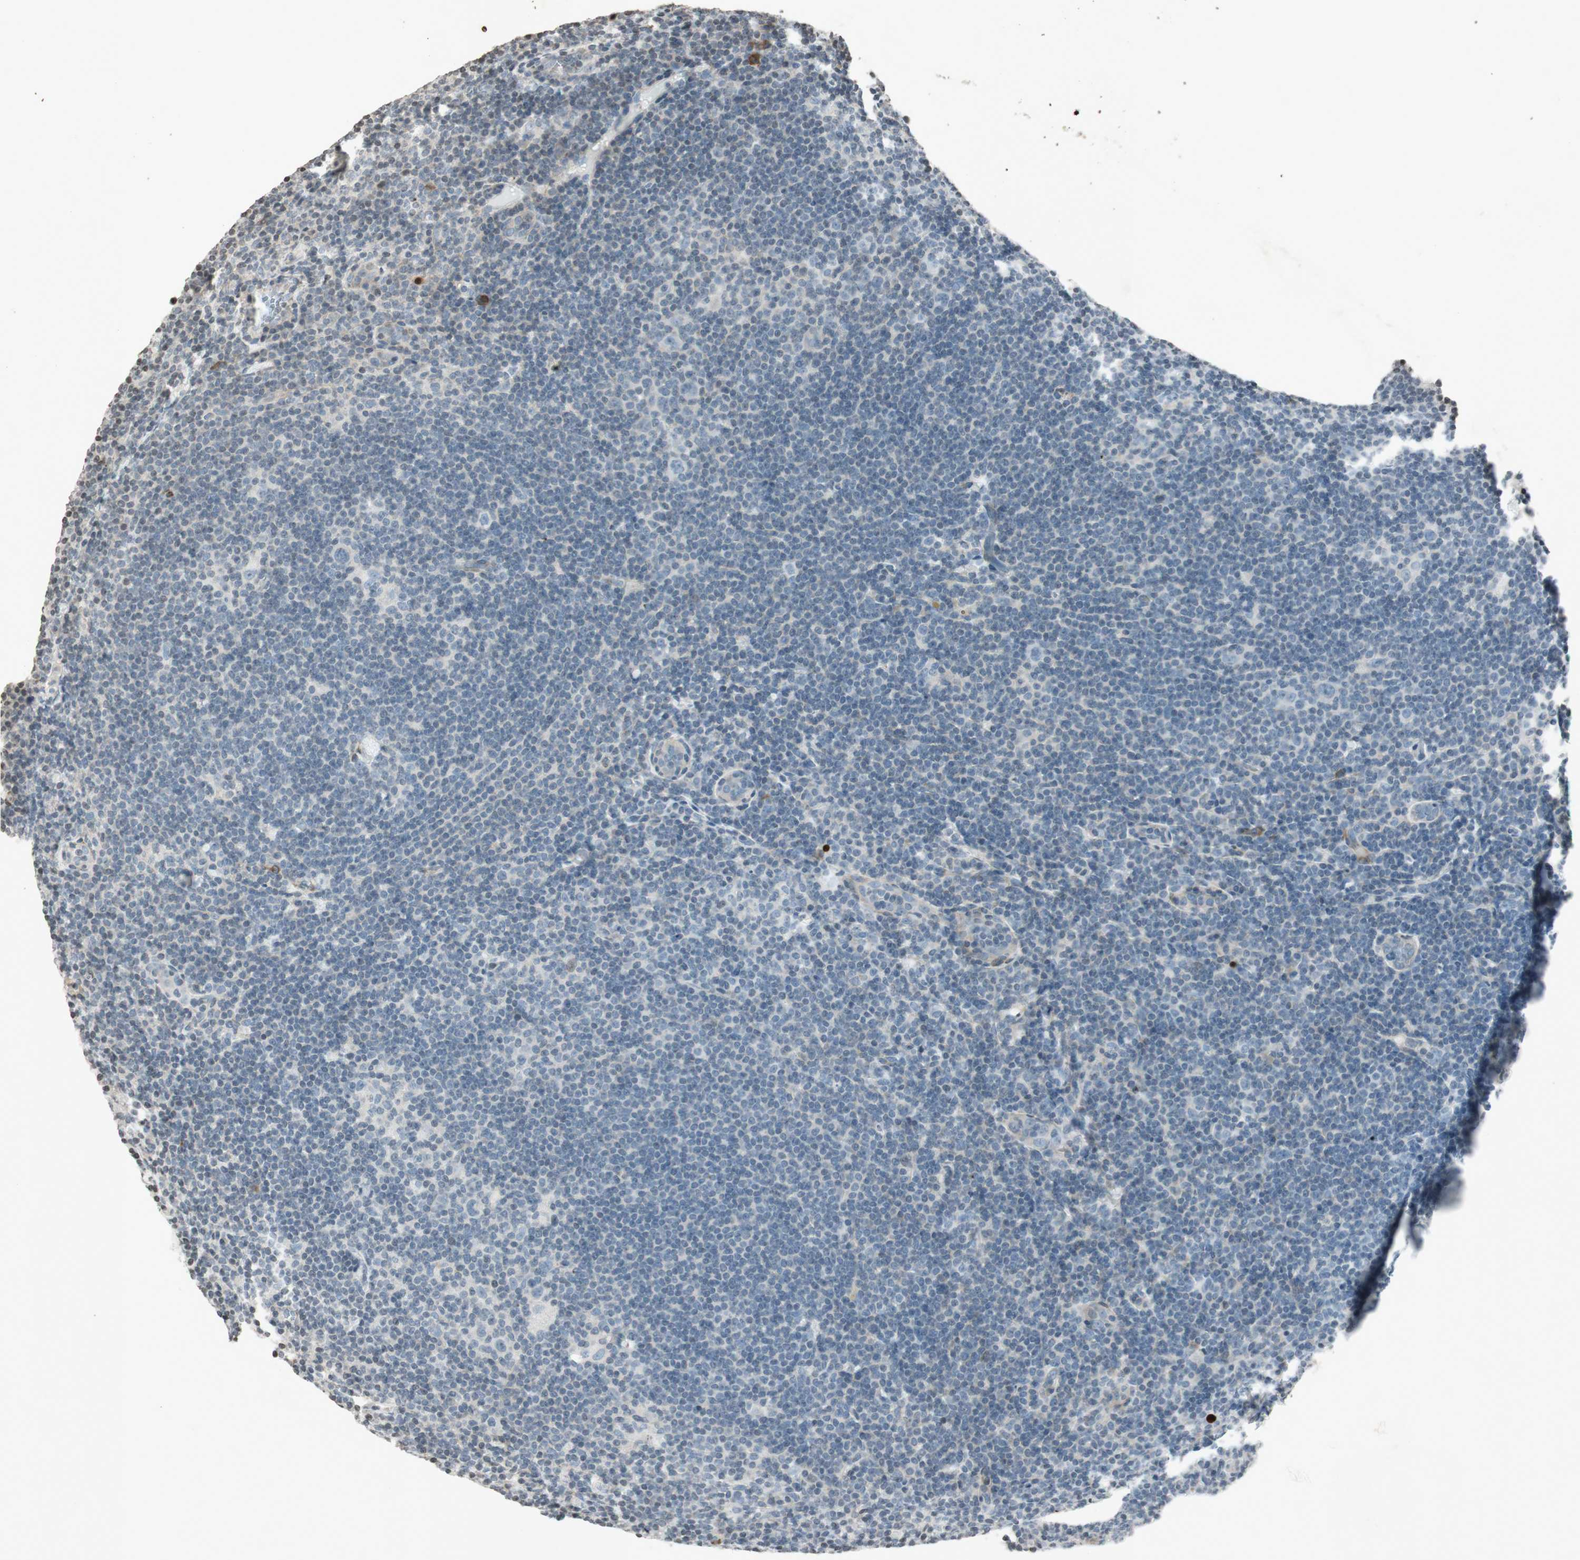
{"staining": {"intensity": "negative", "quantity": "none", "location": "none"}, "tissue": "lymphoma", "cell_type": "Tumor cells", "image_type": "cancer", "snomed": [{"axis": "morphology", "description": "Hodgkin's disease, NOS"}, {"axis": "topography", "description": "Lymph node"}], "caption": "Hodgkin's disease was stained to show a protein in brown. There is no significant positivity in tumor cells.", "gene": "PRKG1", "patient": {"sex": "female", "age": 57}}